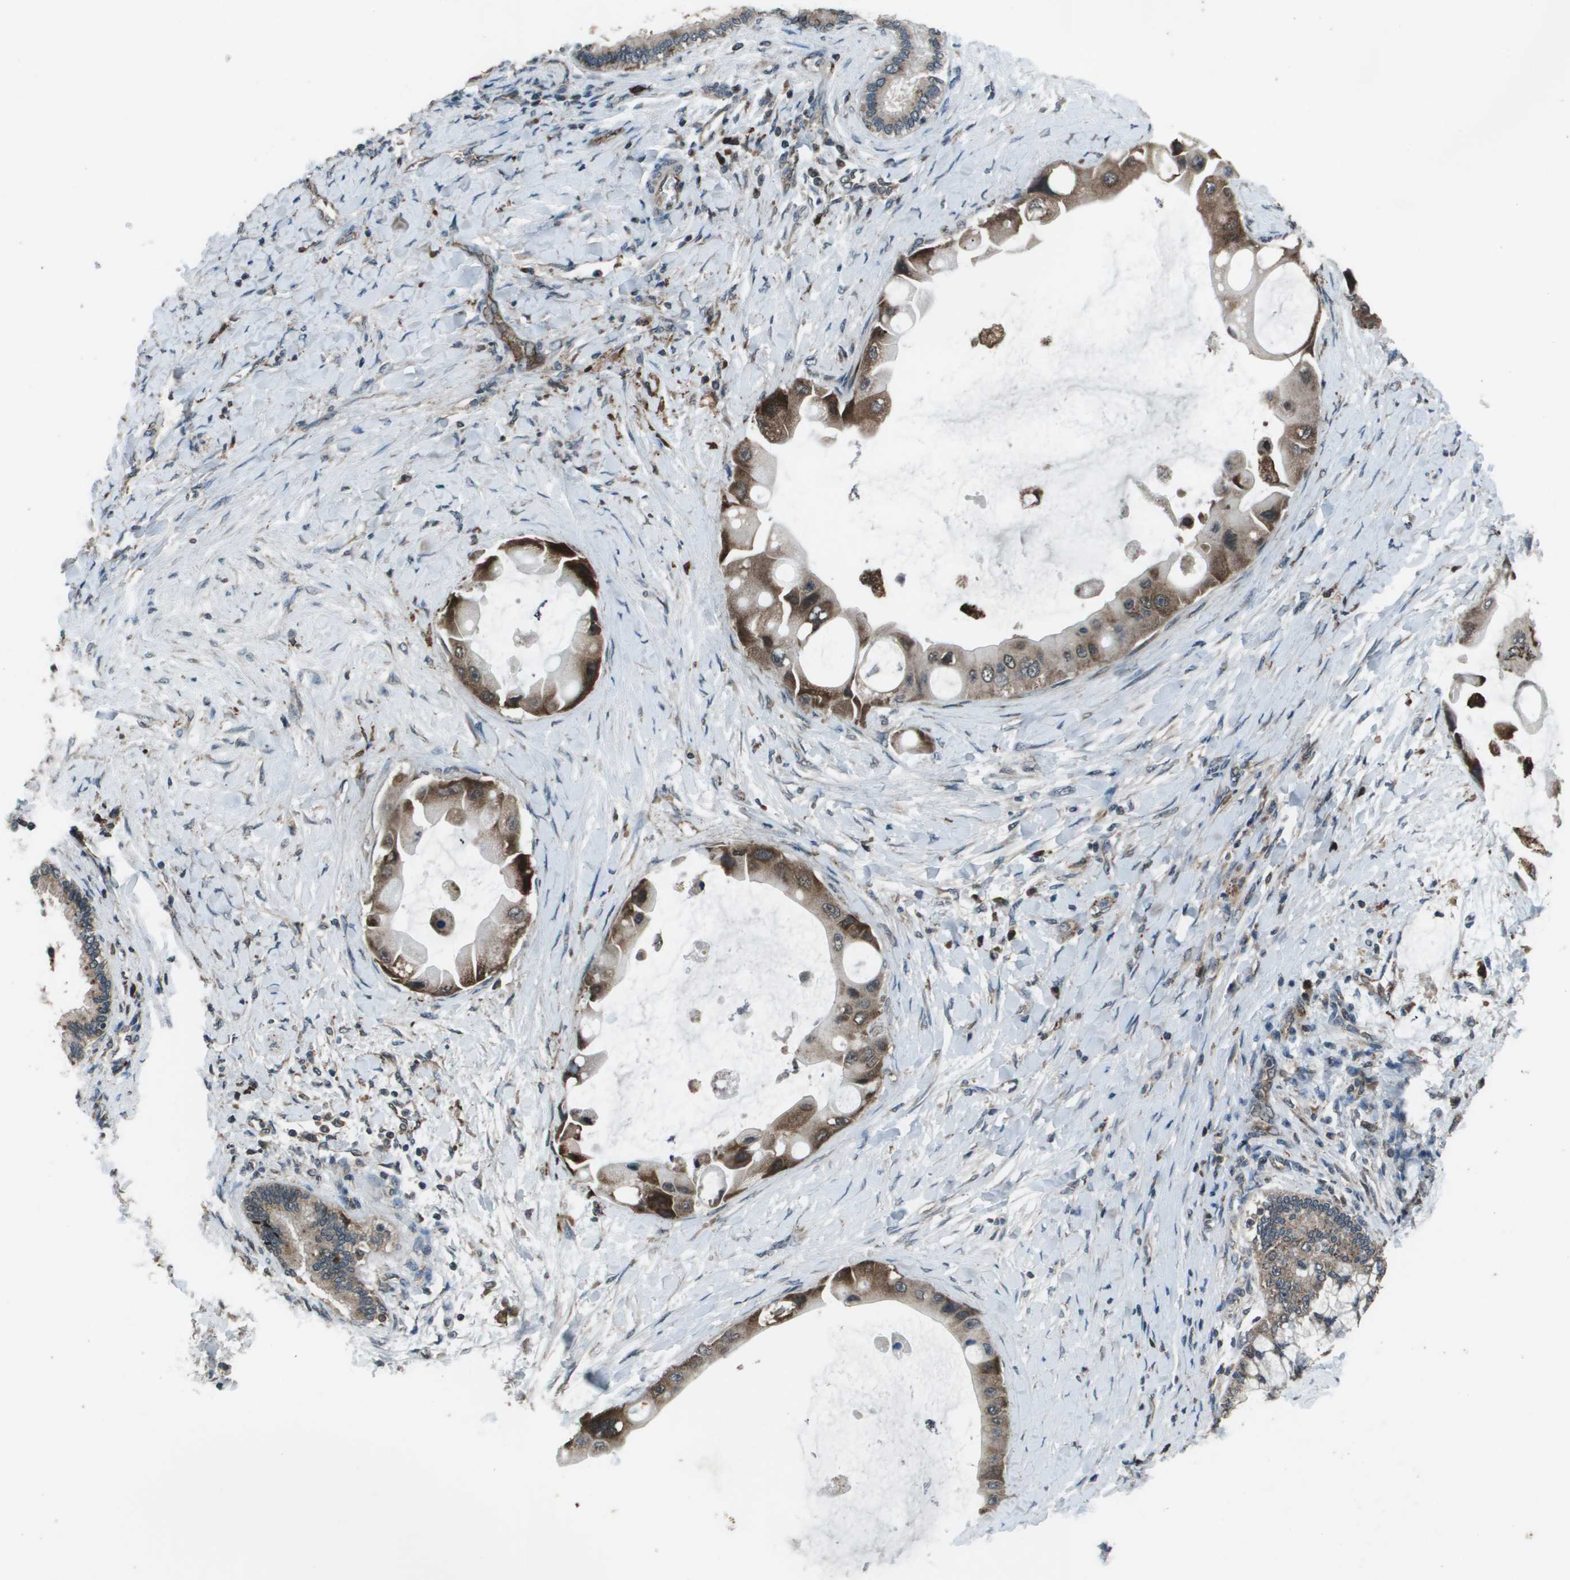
{"staining": {"intensity": "weak", "quantity": ">75%", "location": "cytoplasmic/membranous"}, "tissue": "liver cancer", "cell_type": "Tumor cells", "image_type": "cancer", "snomed": [{"axis": "morphology", "description": "Normal tissue, NOS"}, {"axis": "morphology", "description": "Cholangiocarcinoma"}, {"axis": "topography", "description": "Liver"}, {"axis": "topography", "description": "Peripheral nerve tissue"}], "caption": "High-power microscopy captured an IHC photomicrograph of liver cholangiocarcinoma, revealing weak cytoplasmic/membranous positivity in approximately >75% of tumor cells.", "gene": "GOSR2", "patient": {"sex": "male", "age": 50}}